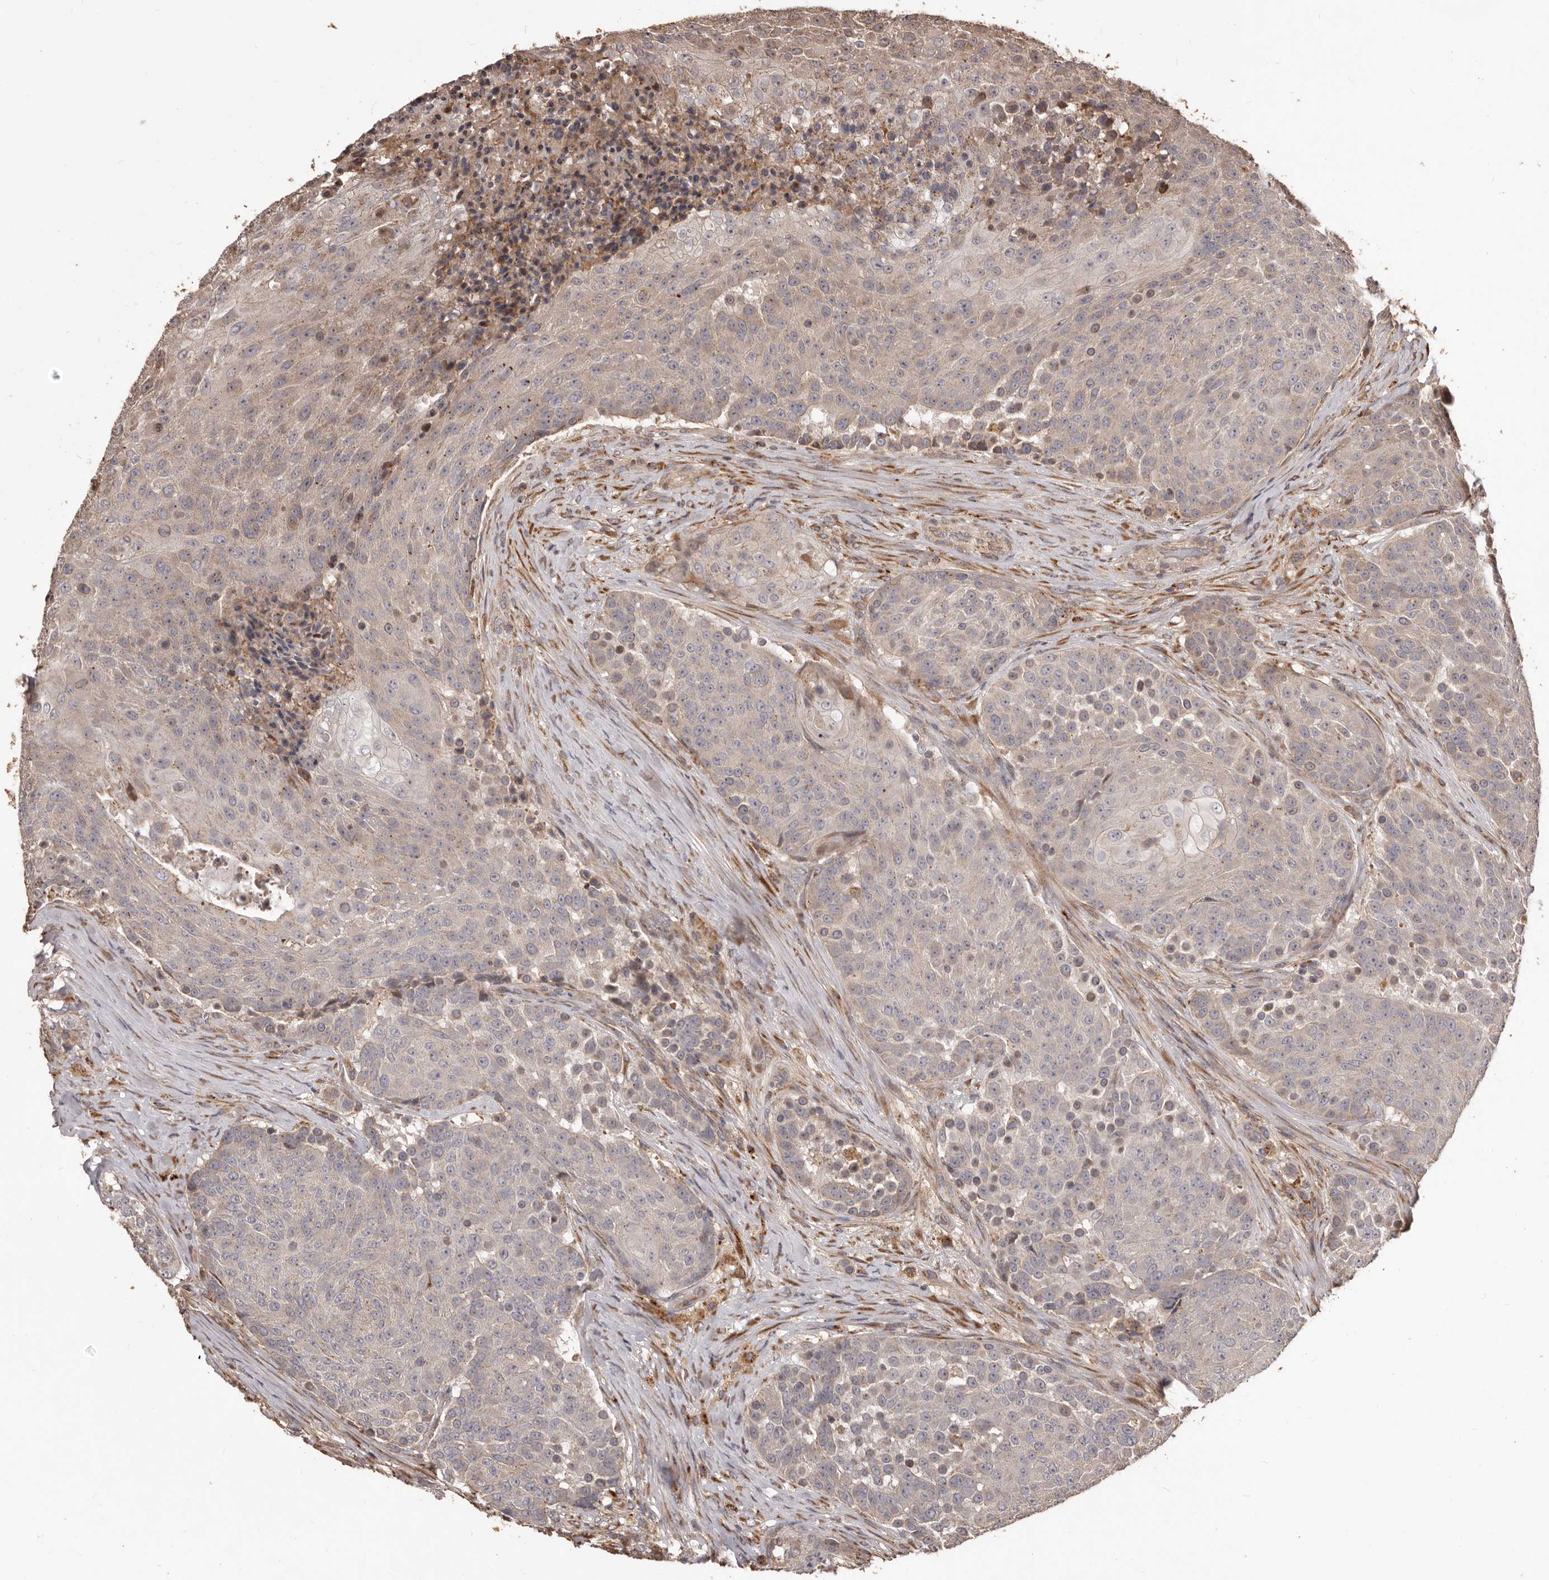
{"staining": {"intensity": "weak", "quantity": "<25%", "location": "cytoplasmic/membranous"}, "tissue": "urothelial cancer", "cell_type": "Tumor cells", "image_type": "cancer", "snomed": [{"axis": "morphology", "description": "Urothelial carcinoma, High grade"}, {"axis": "topography", "description": "Urinary bladder"}], "caption": "An image of urothelial carcinoma (high-grade) stained for a protein exhibits no brown staining in tumor cells.", "gene": "MTO1", "patient": {"sex": "female", "age": 63}}